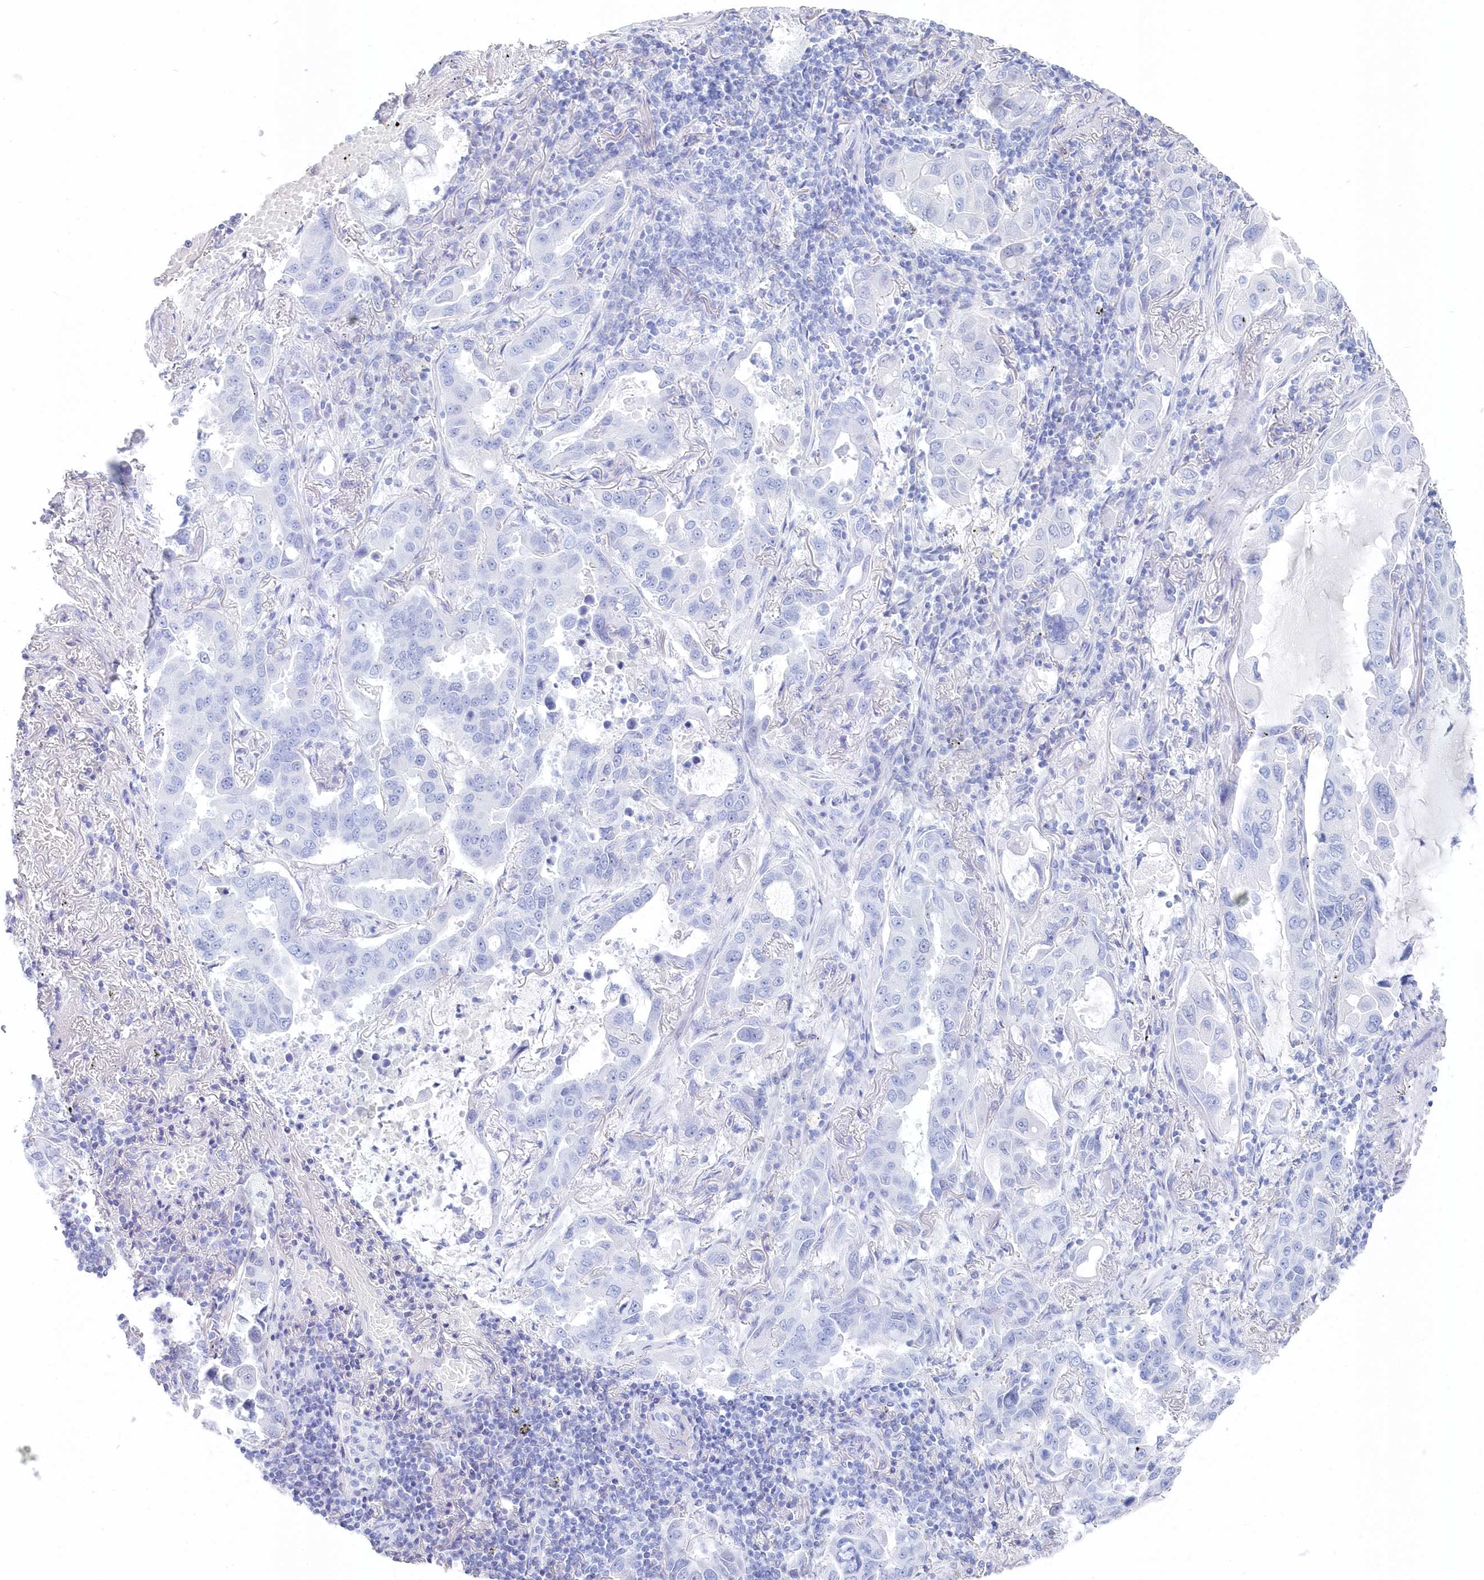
{"staining": {"intensity": "negative", "quantity": "none", "location": "none"}, "tissue": "lung cancer", "cell_type": "Tumor cells", "image_type": "cancer", "snomed": [{"axis": "morphology", "description": "Adenocarcinoma, NOS"}, {"axis": "topography", "description": "Lung"}], "caption": "Immunohistochemical staining of human lung adenocarcinoma shows no significant staining in tumor cells. (DAB immunohistochemistry (IHC) with hematoxylin counter stain).", "gene": "CSNK1G2", "patient": {"sex": "male", "age": 64}}